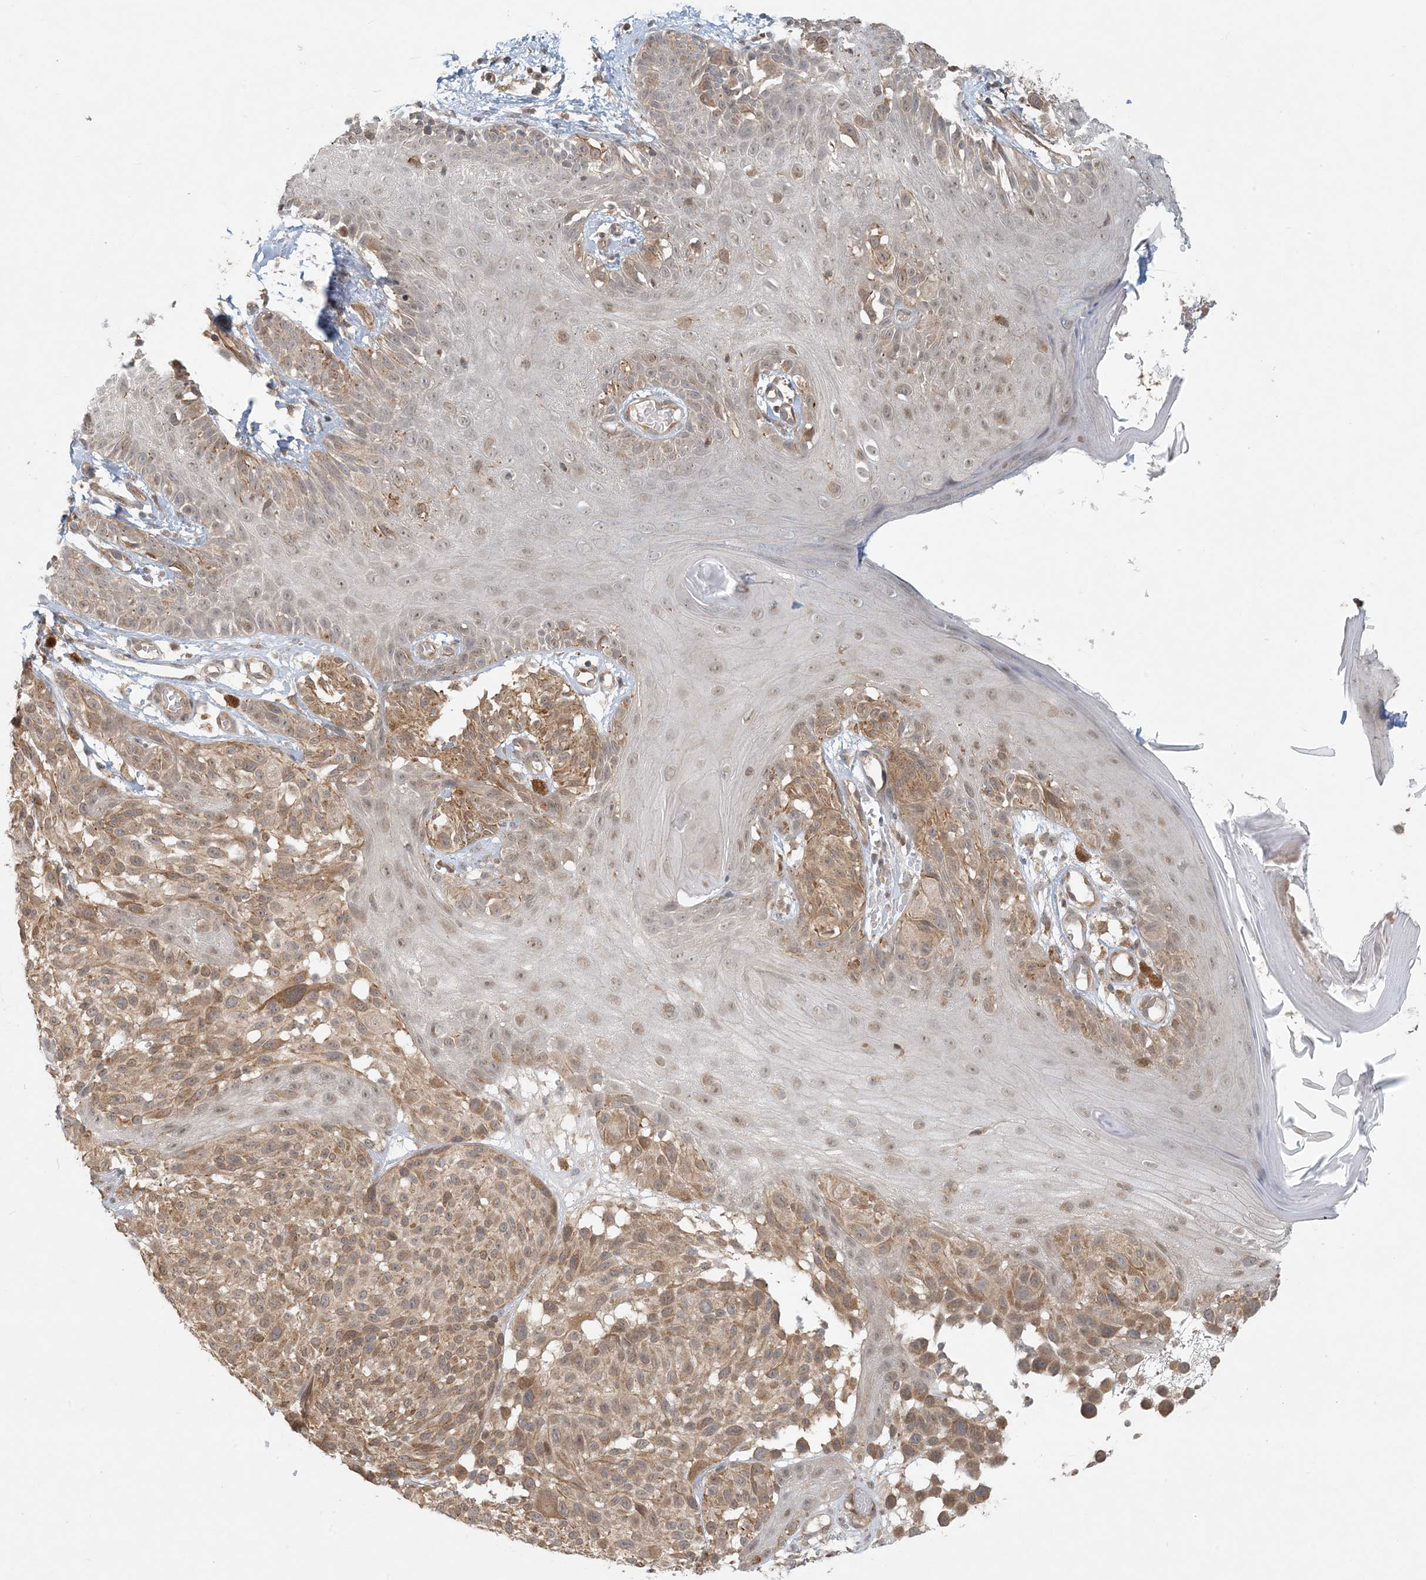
{"staining": {"intensity": "moderate", "quantity": ">75%", "location": "cytoplasmic/membranous"}, "tissue": "melanoma", "cell_type": "Tumor cells", "image_type": "cancer", "snomed": [{"axis": "morphology", "description": "Malignant melanoma, NOS"}, {"axis": "topography", "description": "Skin"}], "caption": "Melanoma stained for a protein displays moderate cytoplasmic/membranous positivity in tumor cells.", "gene": "OBI1", "patient": {"sex": "male", "age": 83}}